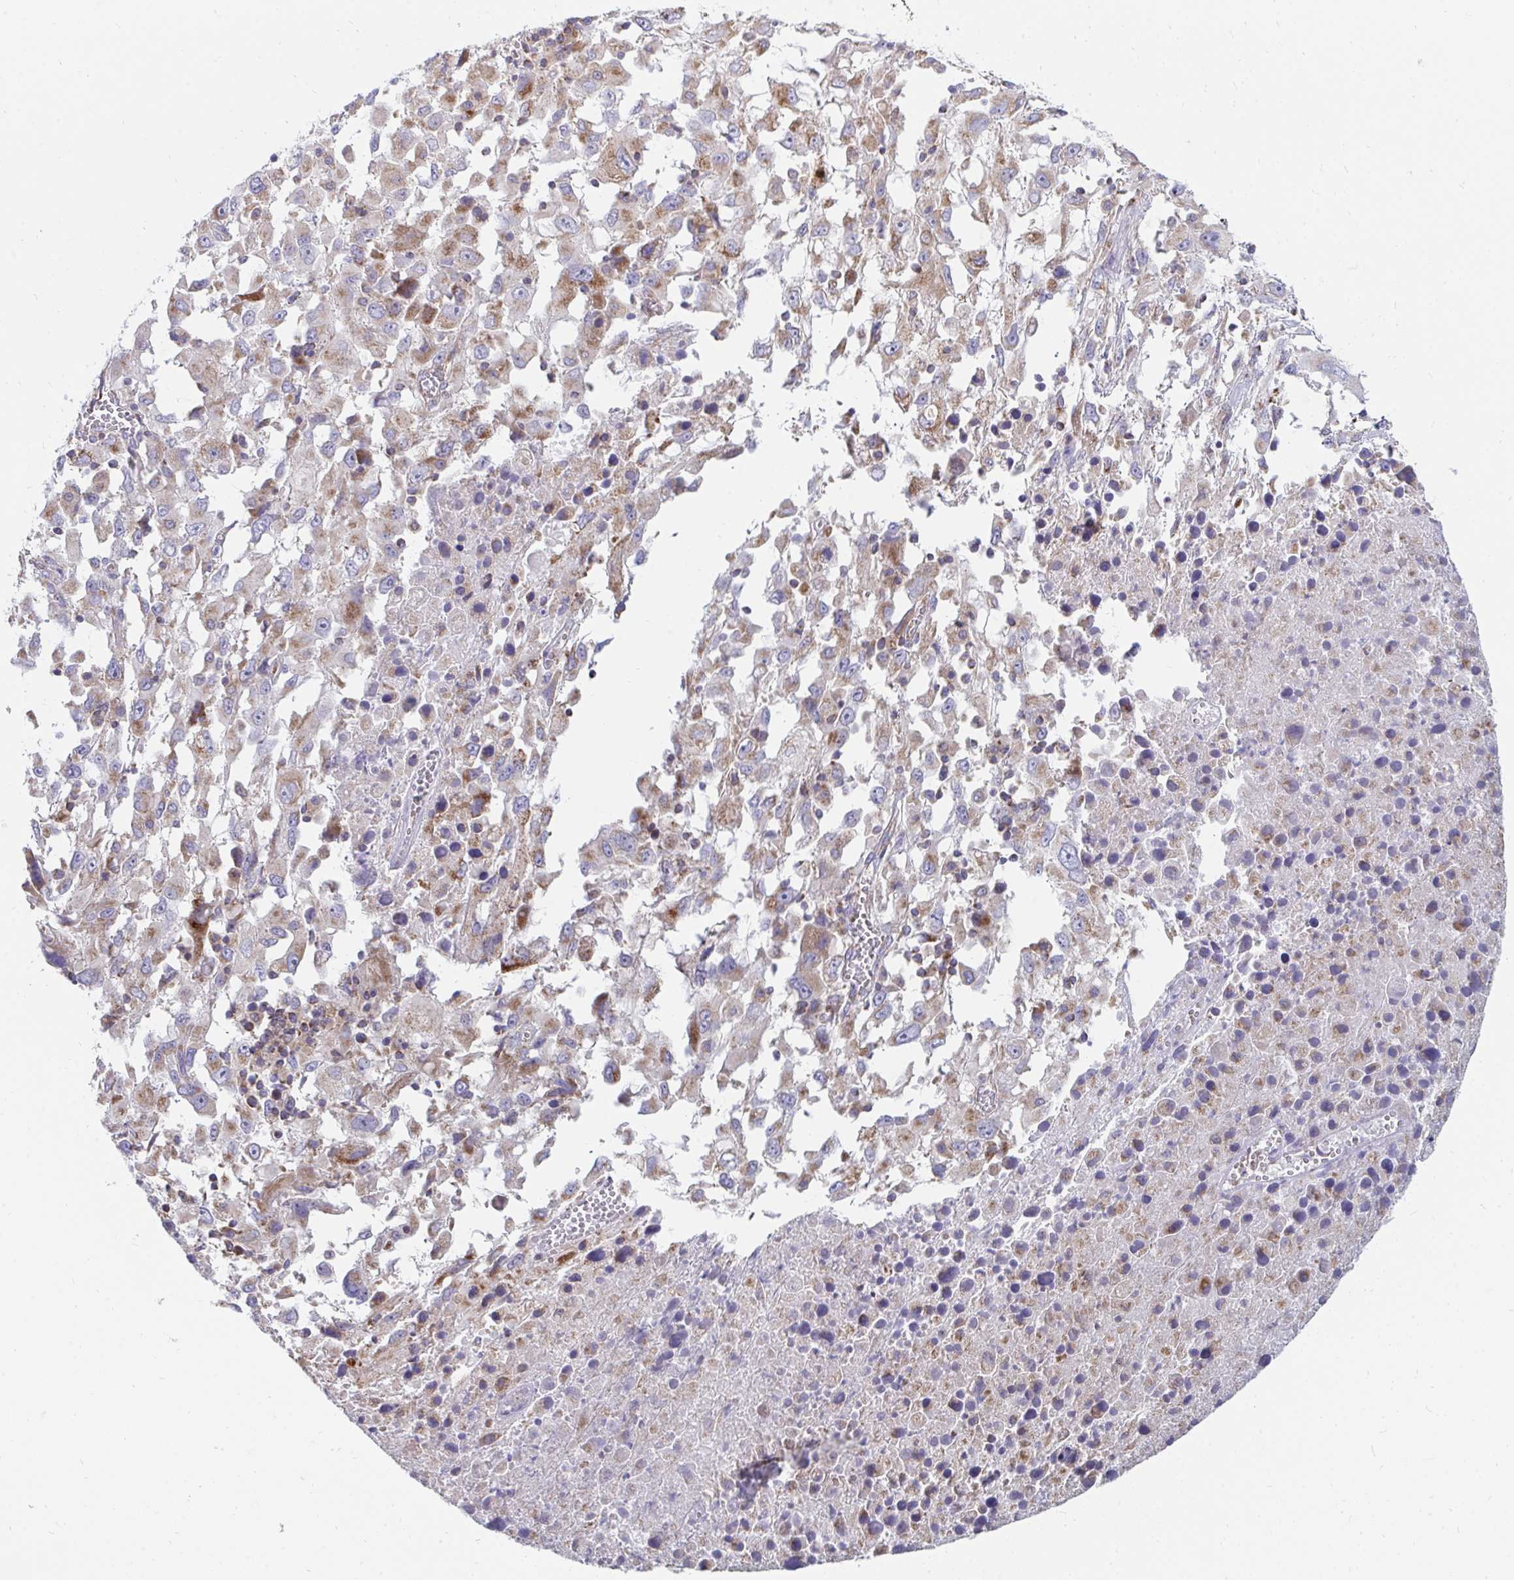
{"staining": {"intensity": "moderate", "quantity": ">75%", "location": "cytoplasmic/membranous"}, "tissue": "melanoma", "cell_type": "Tumor cells", "image_type": "cancer", "snomed": [{"axis": "morphology", "description": "Malignant melanoma, Metastatic site"}, {"axis": "topography", "description": "Soft tissue"}], "caption": "Immunohistochemical staining of melanoma displays medium levels of moderate cytoplasmic/membranous positivity in about >75% of tumor cells.", "gene": "PC", "patient": {"sex": "male", "age": 50}}